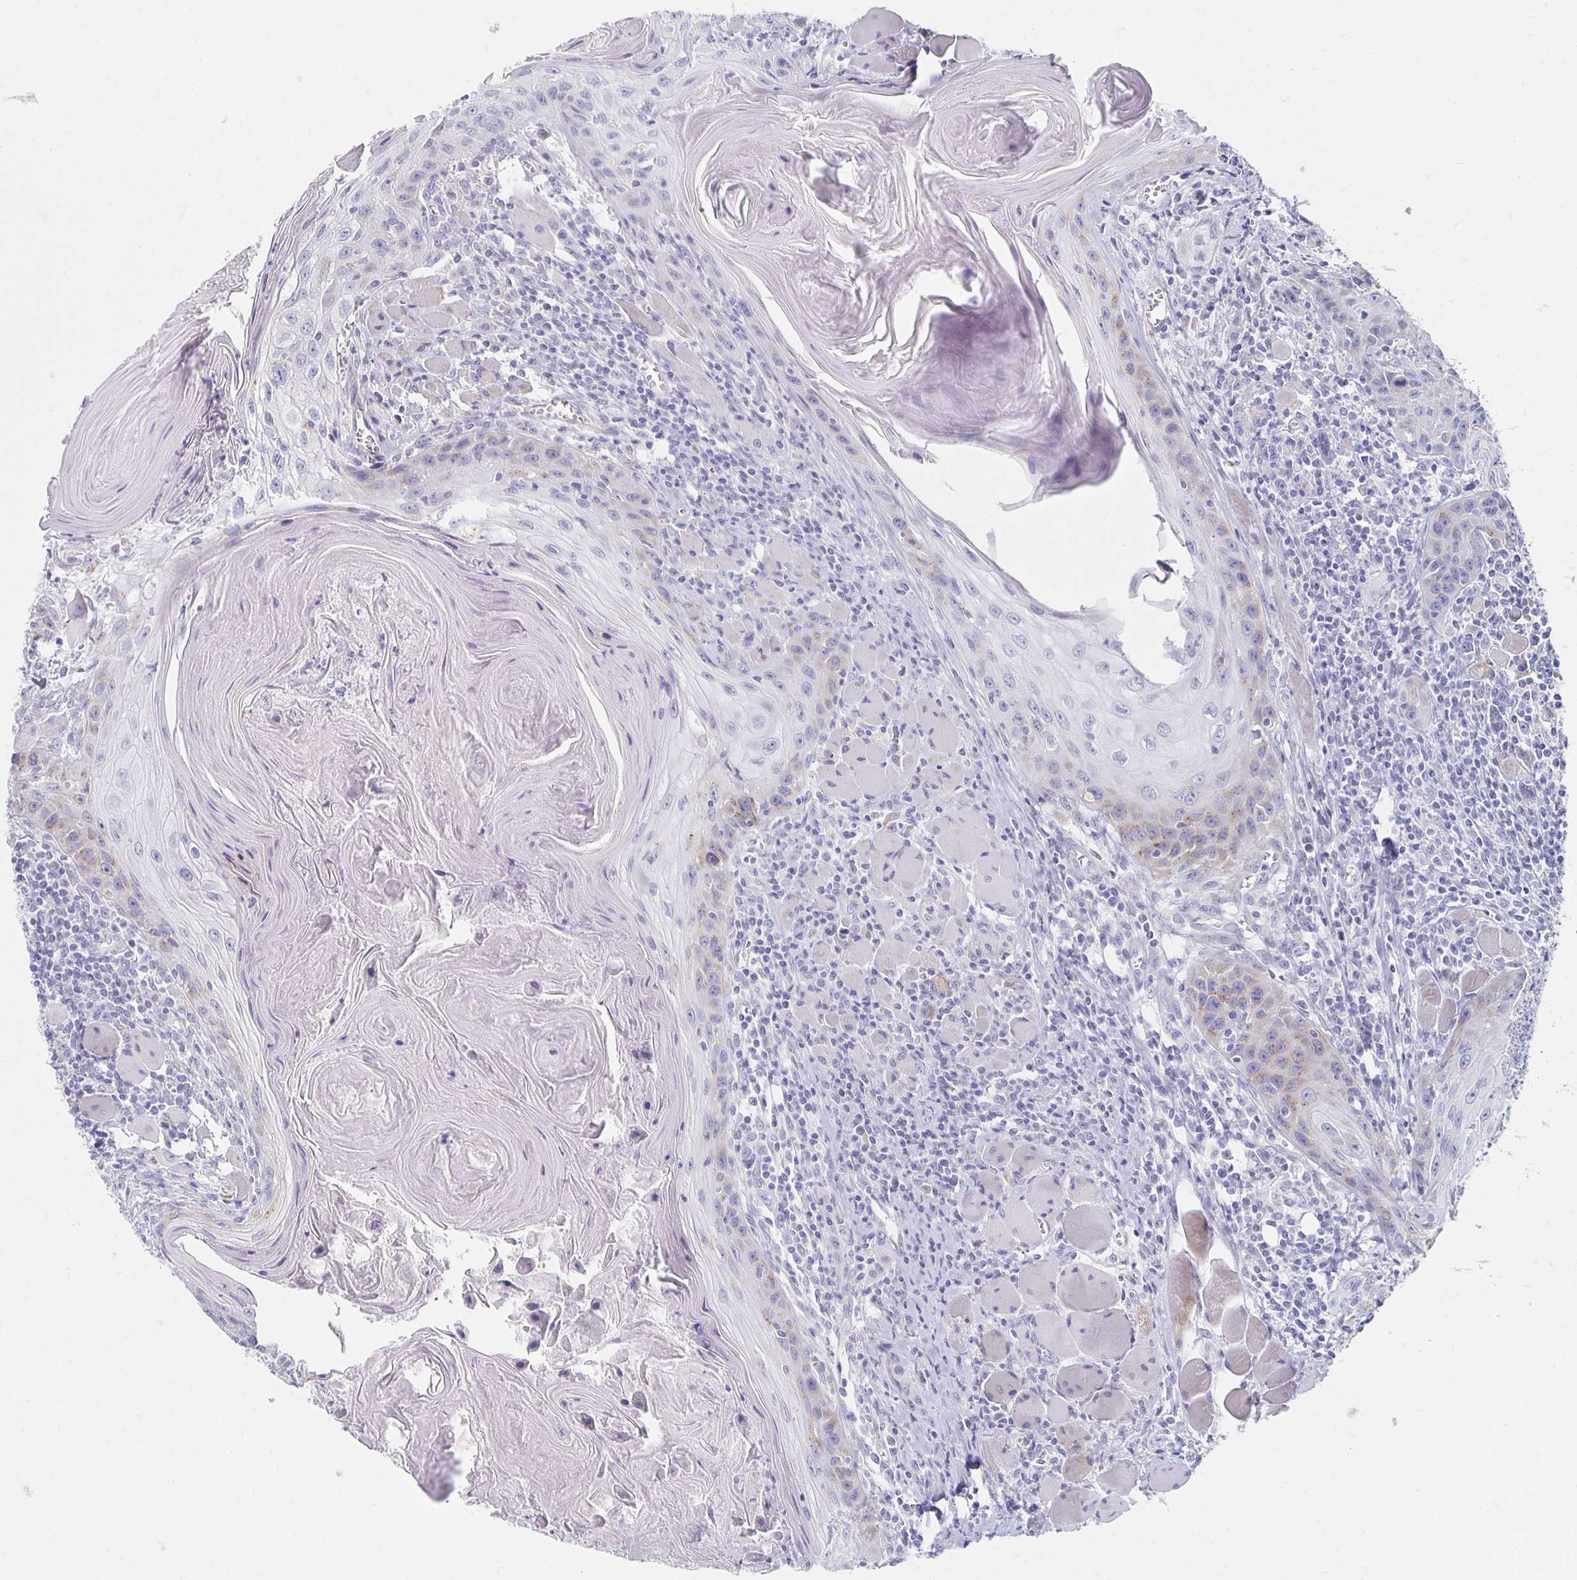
{"staining": {"intensity": "weak", "quantity": "<25%", "location": "cytoplasmic/membranous"}, "tissue": "head and neck cancer", "cell_type": "Tumor cells", "image_type": "cancer", "snomed": [{"axis": "morphology", "description": "Squamous cell carcinoma, NOS"}, {"axis": "topography", "description": "Oral tissue"}, {"axis": "topography", "description": "Head-Neck"}], "caption": "Head and neck cancer was stained to show a protein in brown. There is no significant staining in tumor cells. Nuclei are stained in blue.", "gene": "TEX44", "patient": {"sex": "male", "age": 58}}